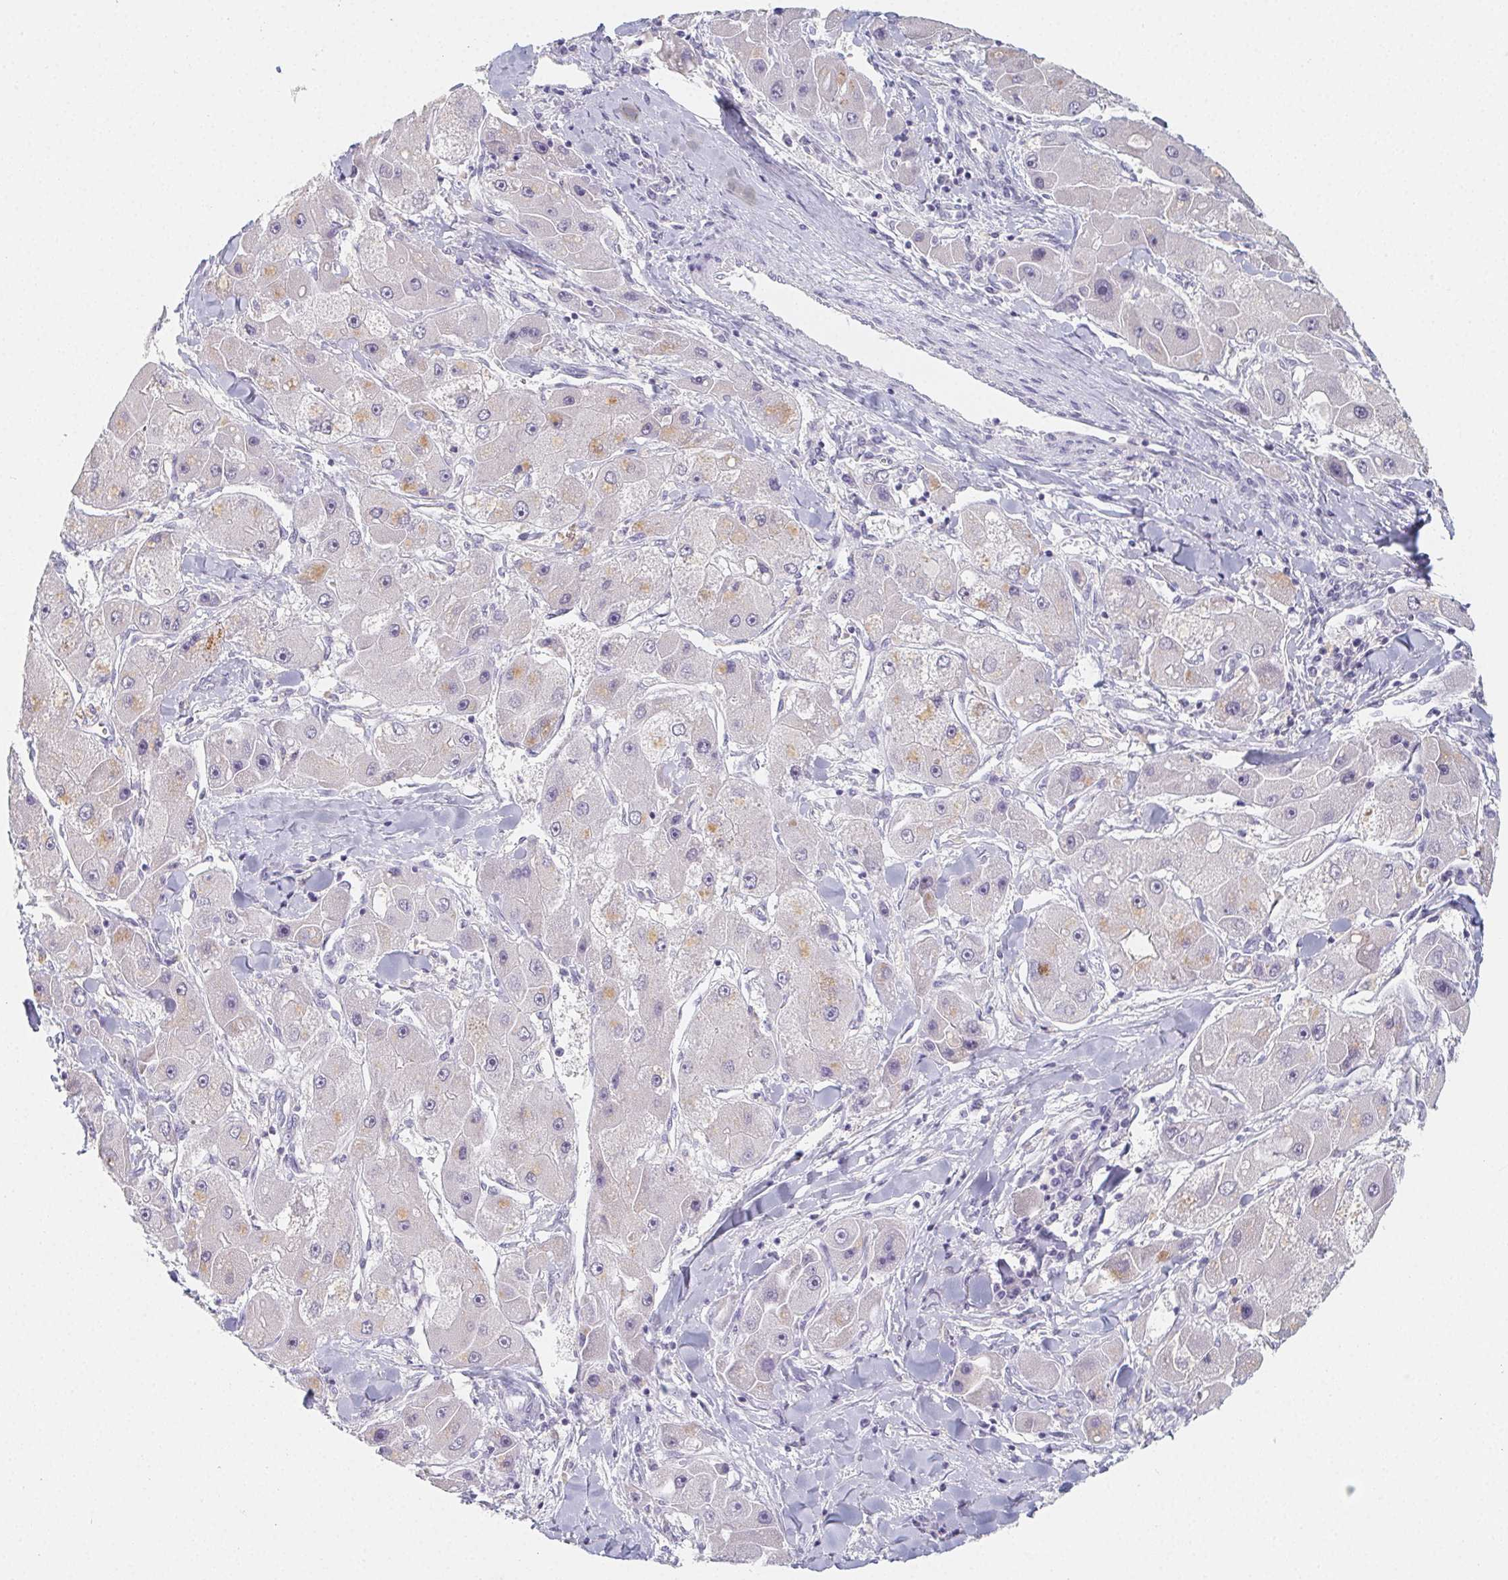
{"staining": {"intensity": "negative", "quantity": "none", "location": "none"}, "tissue": "liver cancer", "cell_type": "Tumor cells", "image_type": "cancer", "snomed": [{"axis": "morphology", "description": "Carcinoma, Hepatocellular, NOS"}, {"axis": "topography", "description": "Liver"}], "caption": "Immunohistochemistry histopathology image of human liver hepatocellular carcinoma stained for a protein (brown), which displays no staining in tumor cells.", "gene": "GLIPR1L1", "patient": {"sex": "male", "age": 24}}